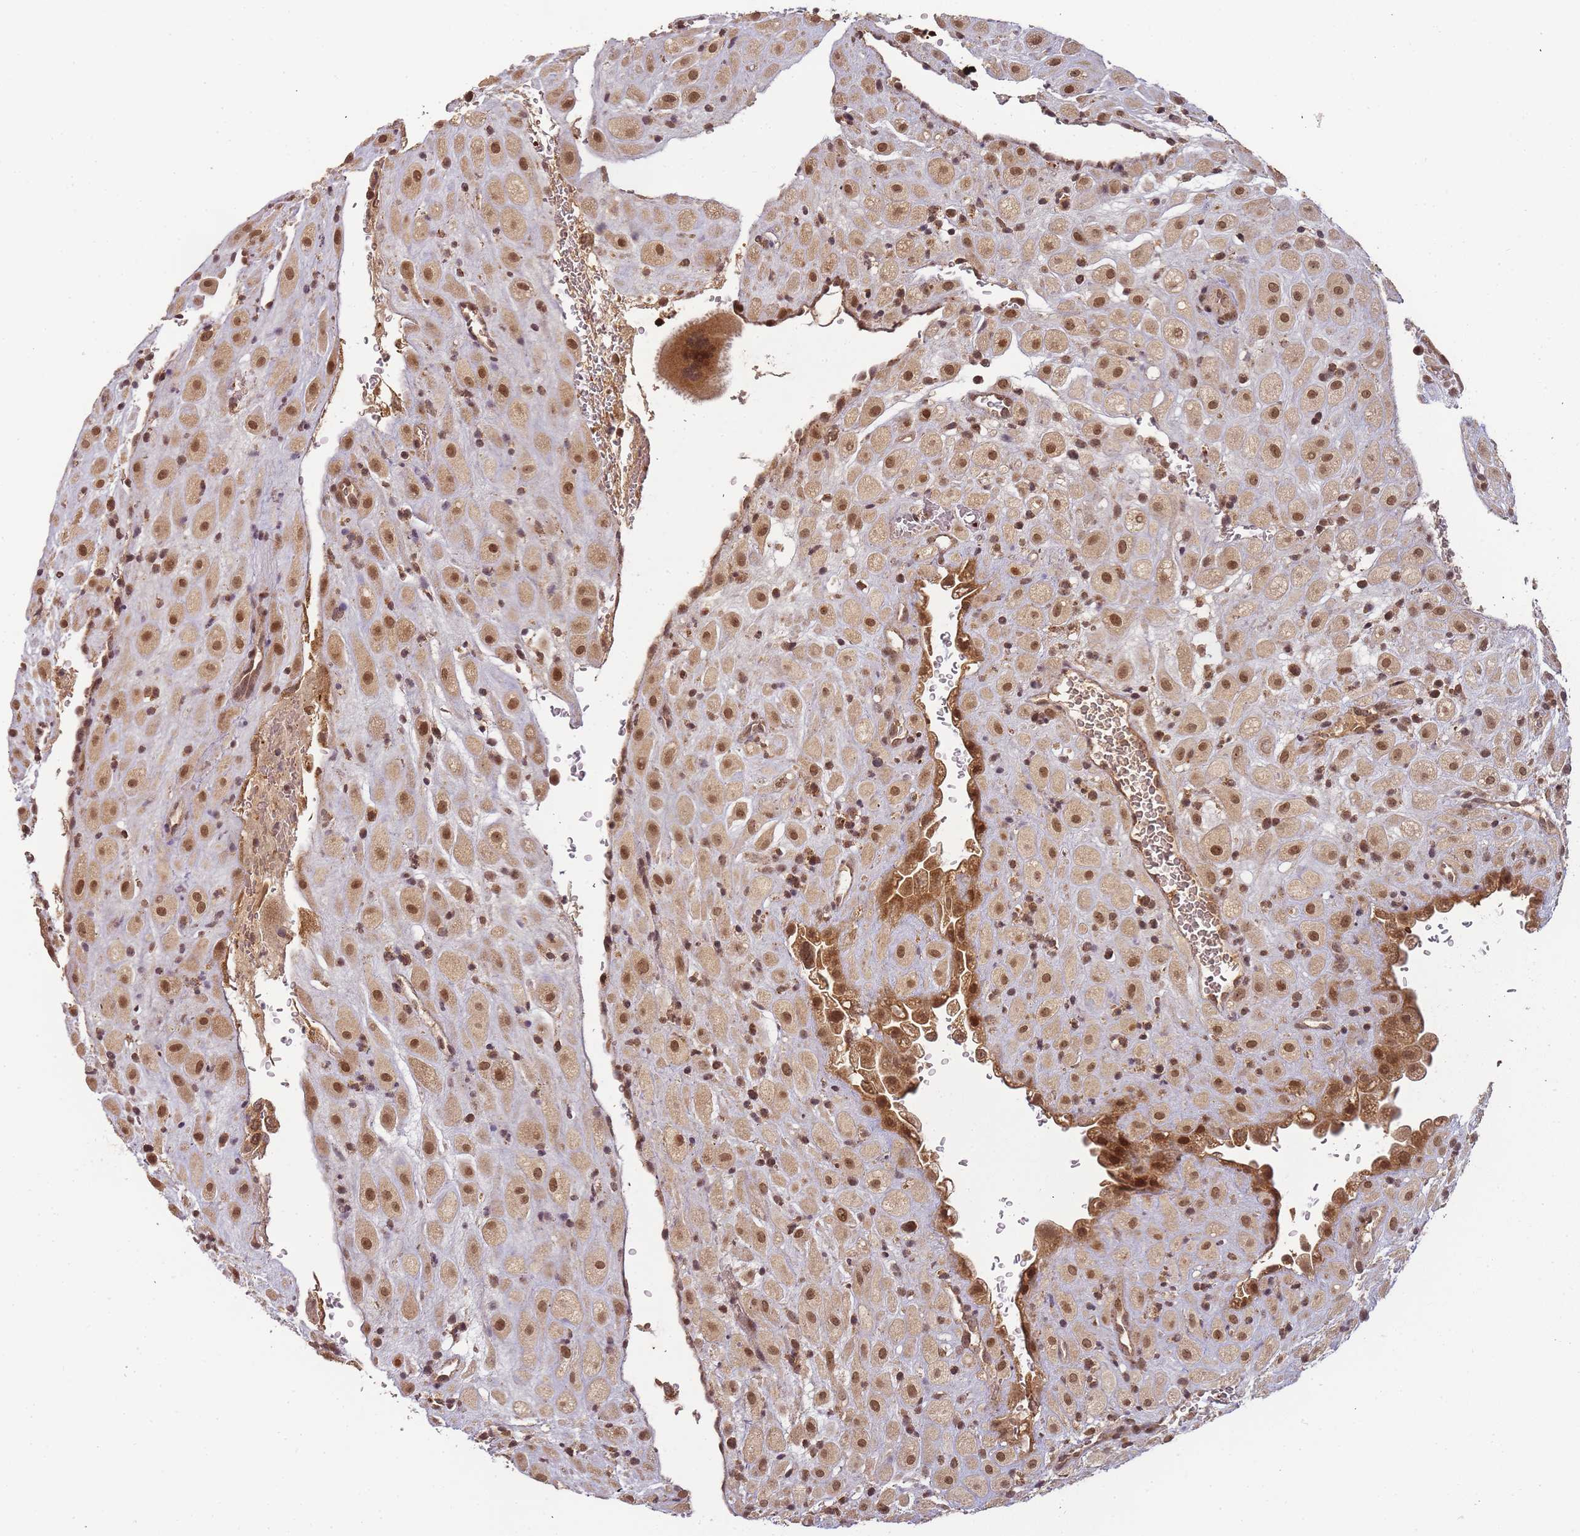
{"staining": {"intensity": "moderate", "quantity": ">75%", "location": "cytoplasmic/membranous,nuclear"}, "tissue": "placenta", "cell_type": "Decidual cells", "image_type": "normal", "snomed": [{"axis": "morphology", "description": "Normal tissue, NOS"}, {"axis": "topography", "description": "Placenta"}], "caption": "Immunohistochemistry (IHC) micrograph of benign human placenta stained for a protein (brown), which reveals medium levels of moderate cytoplasmic/membranous,nuclear staining in about >75% of decidual cells.", "gene": "ZNF497", "patient": {"sex": "female", "age": 35}}